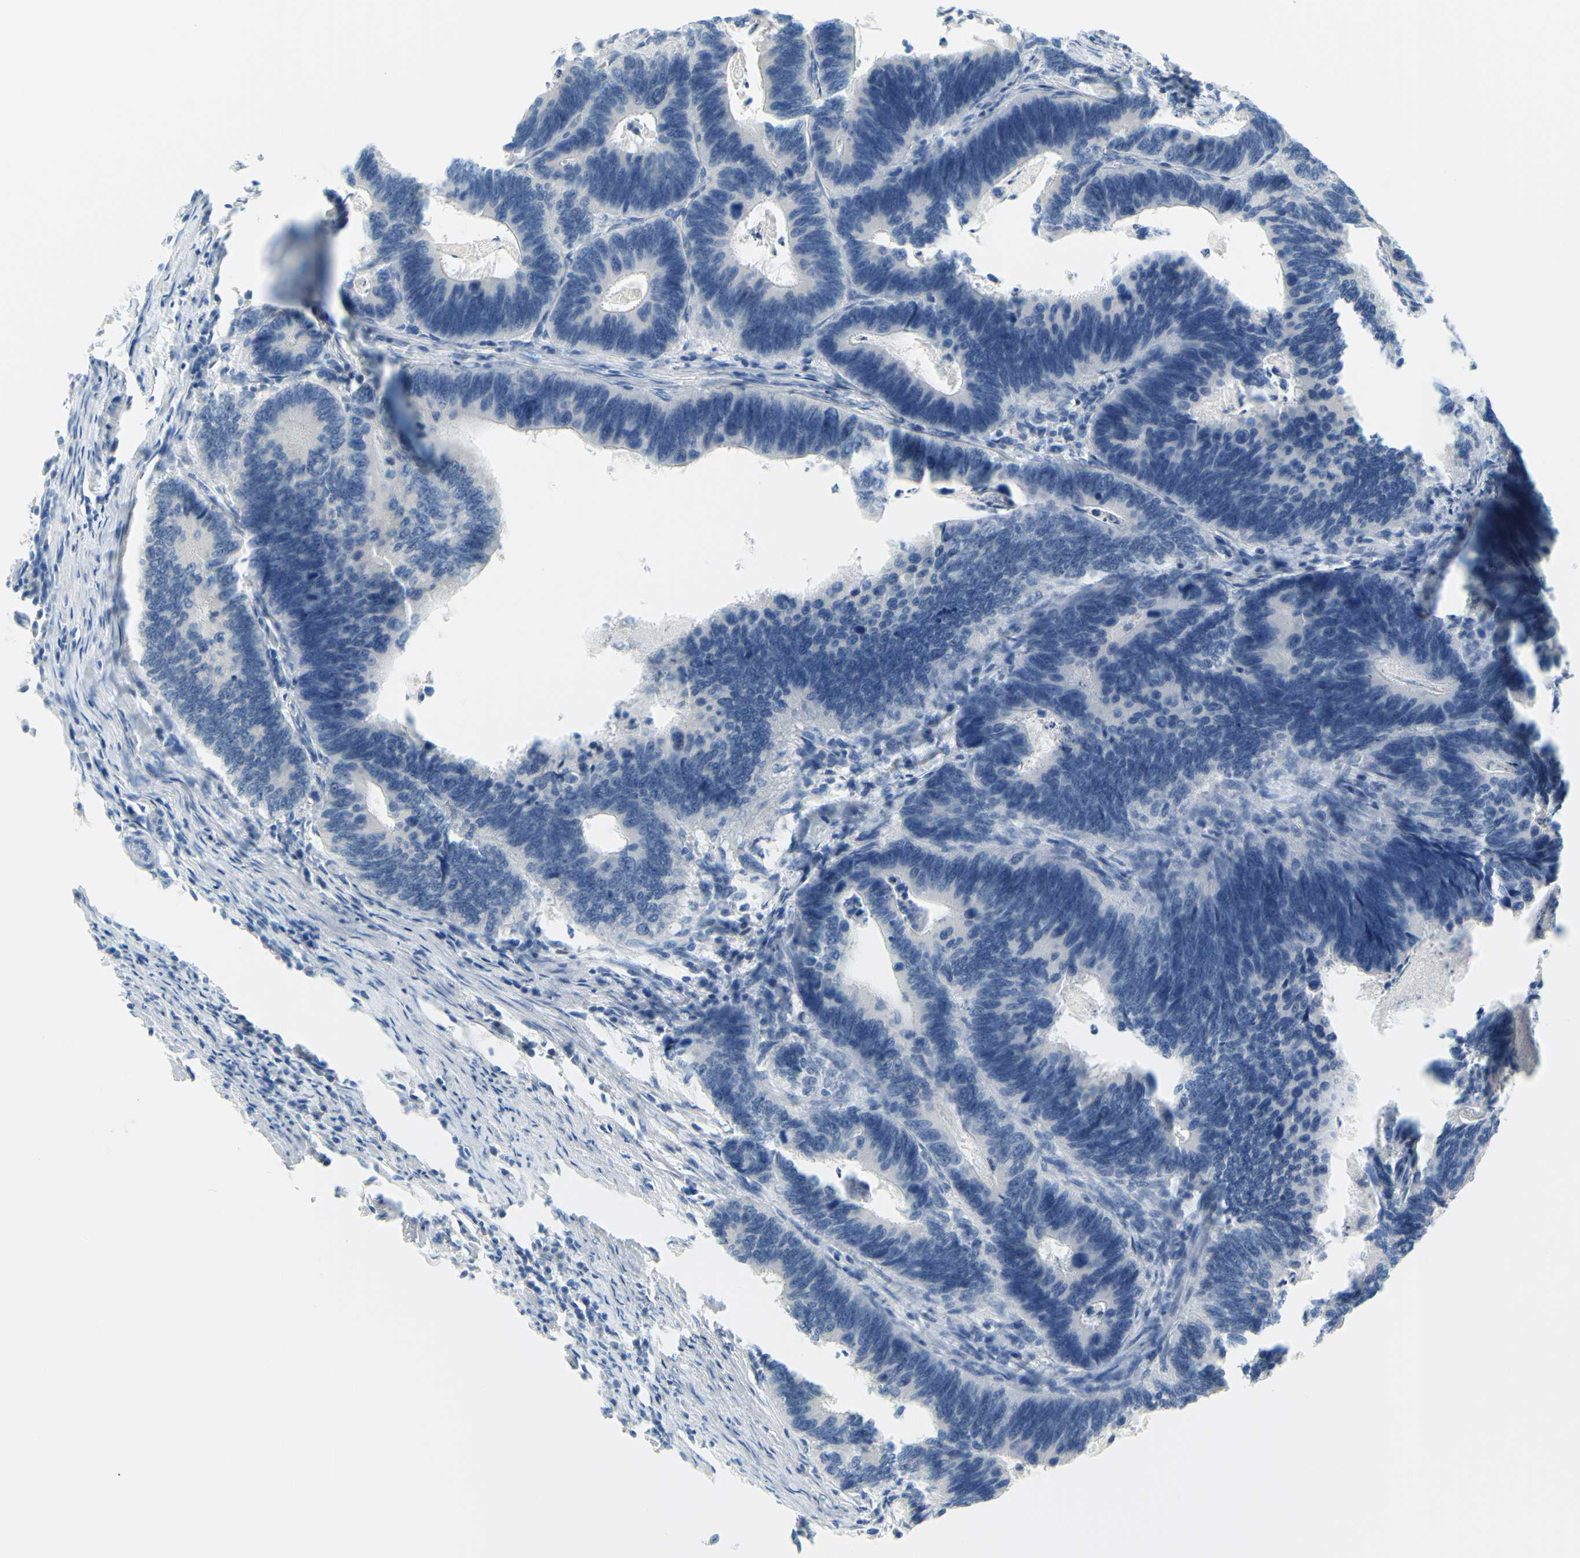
{"staining": {"intensity": "negative", "quantity": "none", "location": "none"}, "tissue": "colorectal cancer", "cell_type": "Tumor cells", "image_type": "cancer", "snomed": [{"axis": "morphology", "description": "Adenocarcinoma, NOS"}, {"axis": "topography", "description": "Colon"}], "caption": "Adenocarcinoma (colorectal) was stained to show a protein in brown. There is no significant staining in tumor cells. (Brightfield microscopy of DAB (3,3'-diaminobenzidine) immunohistochemistry (IHC) at high magnification).", "gene": "DCT", "patient": {"sex": "male", "age": 72}}